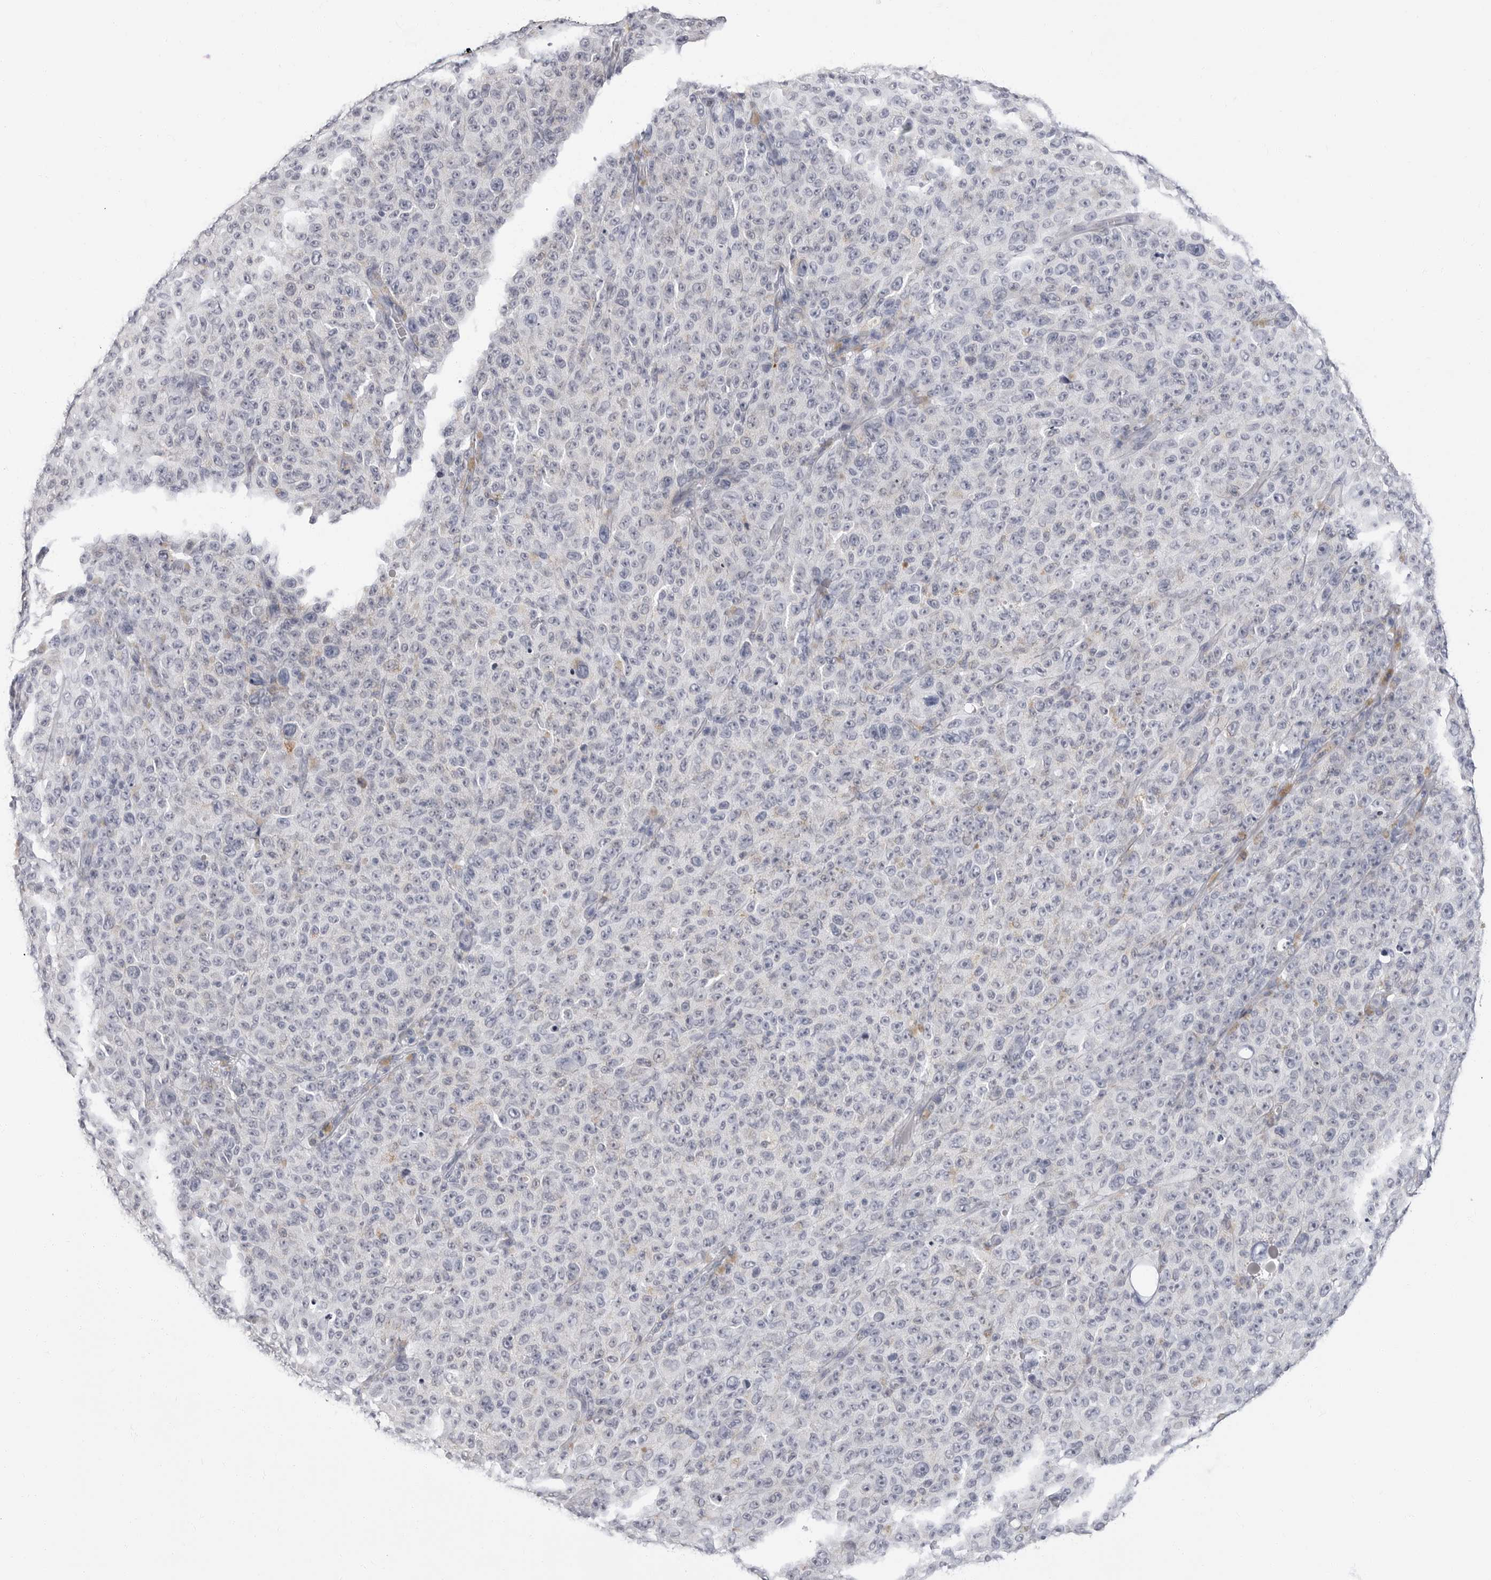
{"staining": {"intensity": "negative", "quantity": "none", "location": "none"}, "tissue": "melanoma", "cell_type": "Tumor cells", "image_type": "cancer", "snomed": [{"axis": "morphology", "description": "Malignant melanoma, NOS"}, {"axis": "topography", "description": "Skin"}], "caption": "Tumor cells show no significant protein staining in melanoma.", "gene": "ERICH3", "patient": {"sex": "female", "age": 82}}